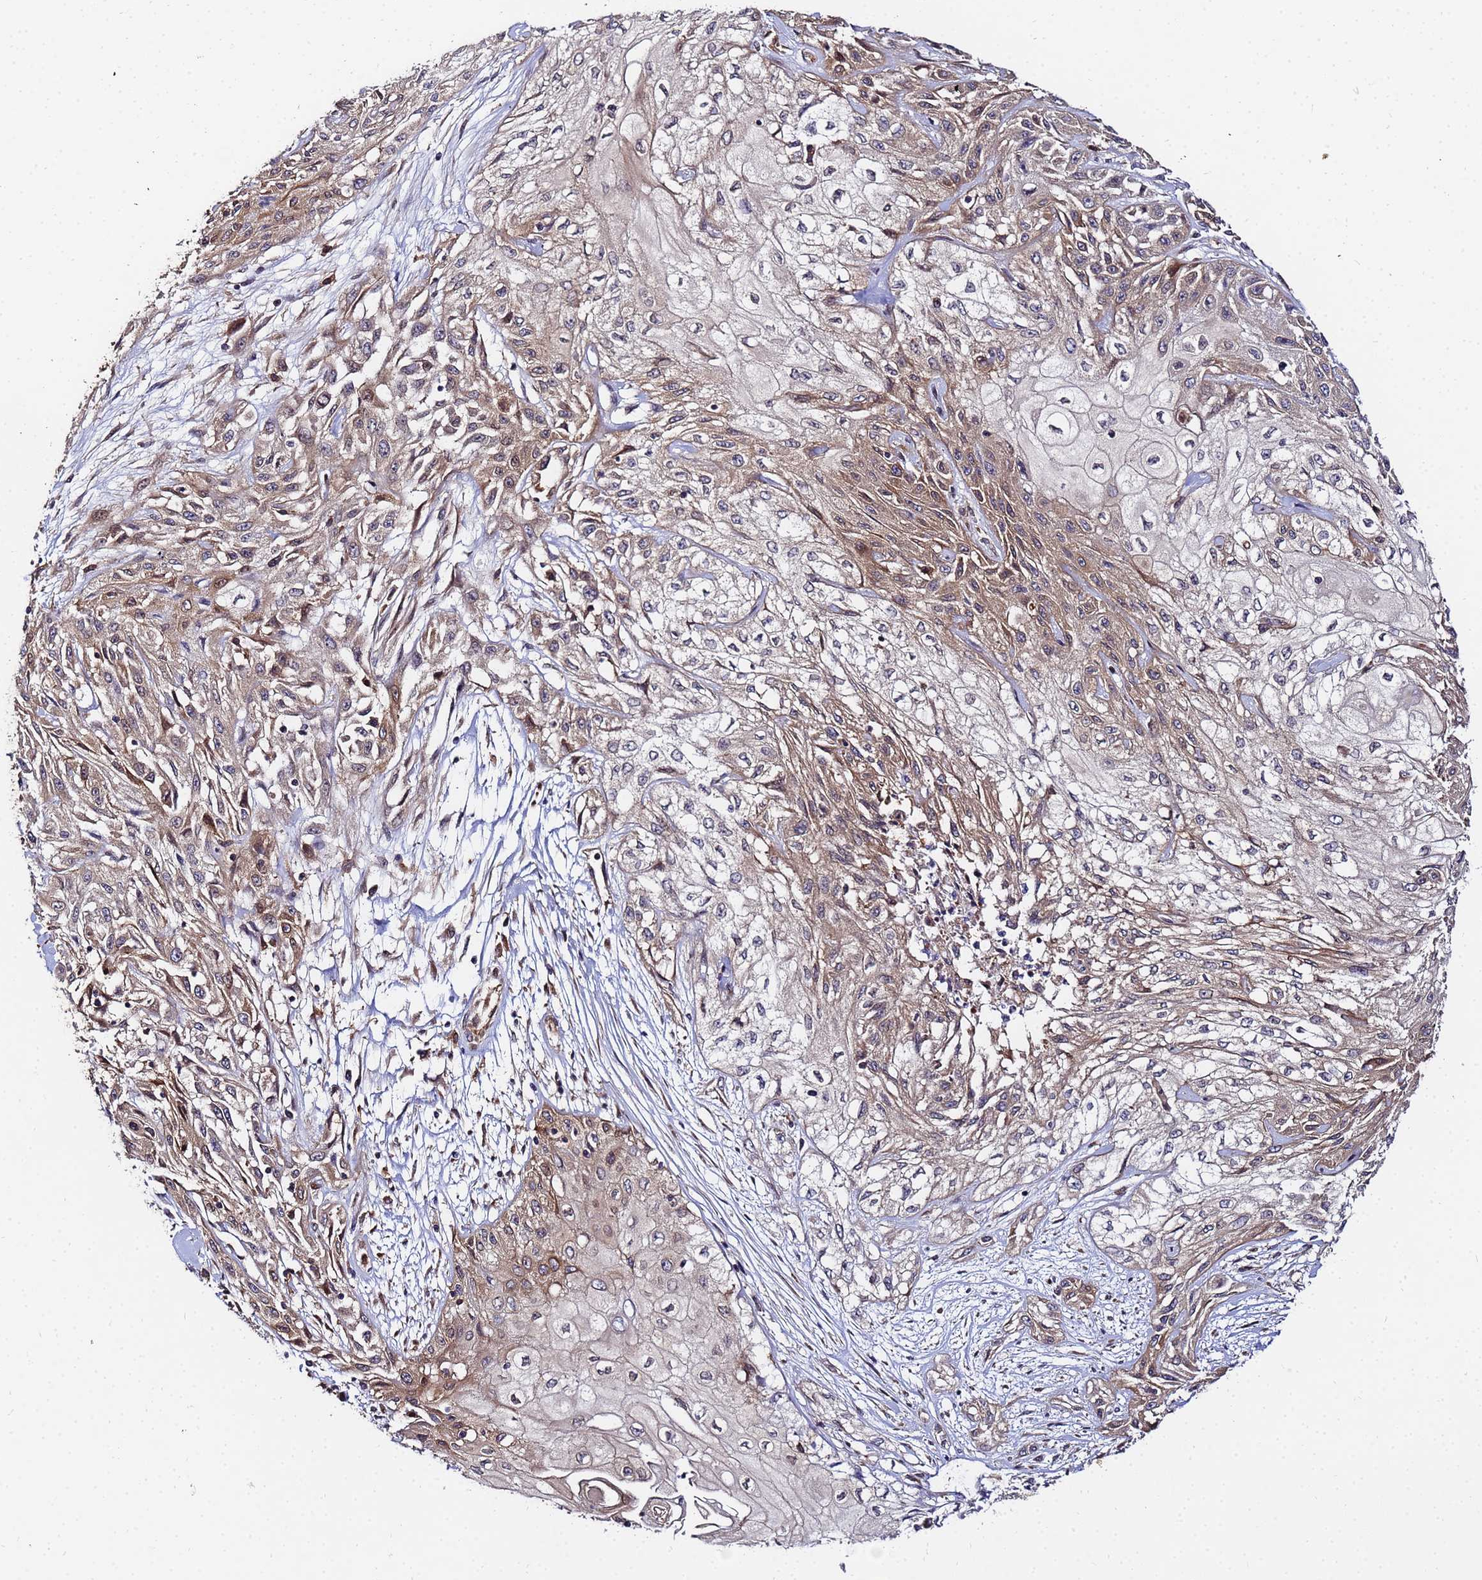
{"staining": {"intensity": "weak", "quantity": "25%-75%", "location": "cytoplasmic/membranous"}, "tissue": "skin cancer", "cell_type": "Tumor cells", "image_type": "cancer", "snomed": [{"axis": "morphology", "description": "Squamous cell carcinoma, NOS"}, {"axis": "morphology", "description": "Squamous cell carcinoma, metastatic, NOS"}, {"axis": "topography", "description": "Skin"}, {"axis": "topography", "description": "Lymph node"}], "caption": "Skin cancer (squamous cell carcinoma) stained with DAB (3,3'-diaminobenzidine) immunohistochemistry demonstrates low levels of weak cytoplasmic/membranous expression in about 25%-75% of tumor cells. (Brightfield microscopy of DAB IHC at high magnification).", "gene": "UNC93B1", "patient": {"sex": "male", "age": 75}}